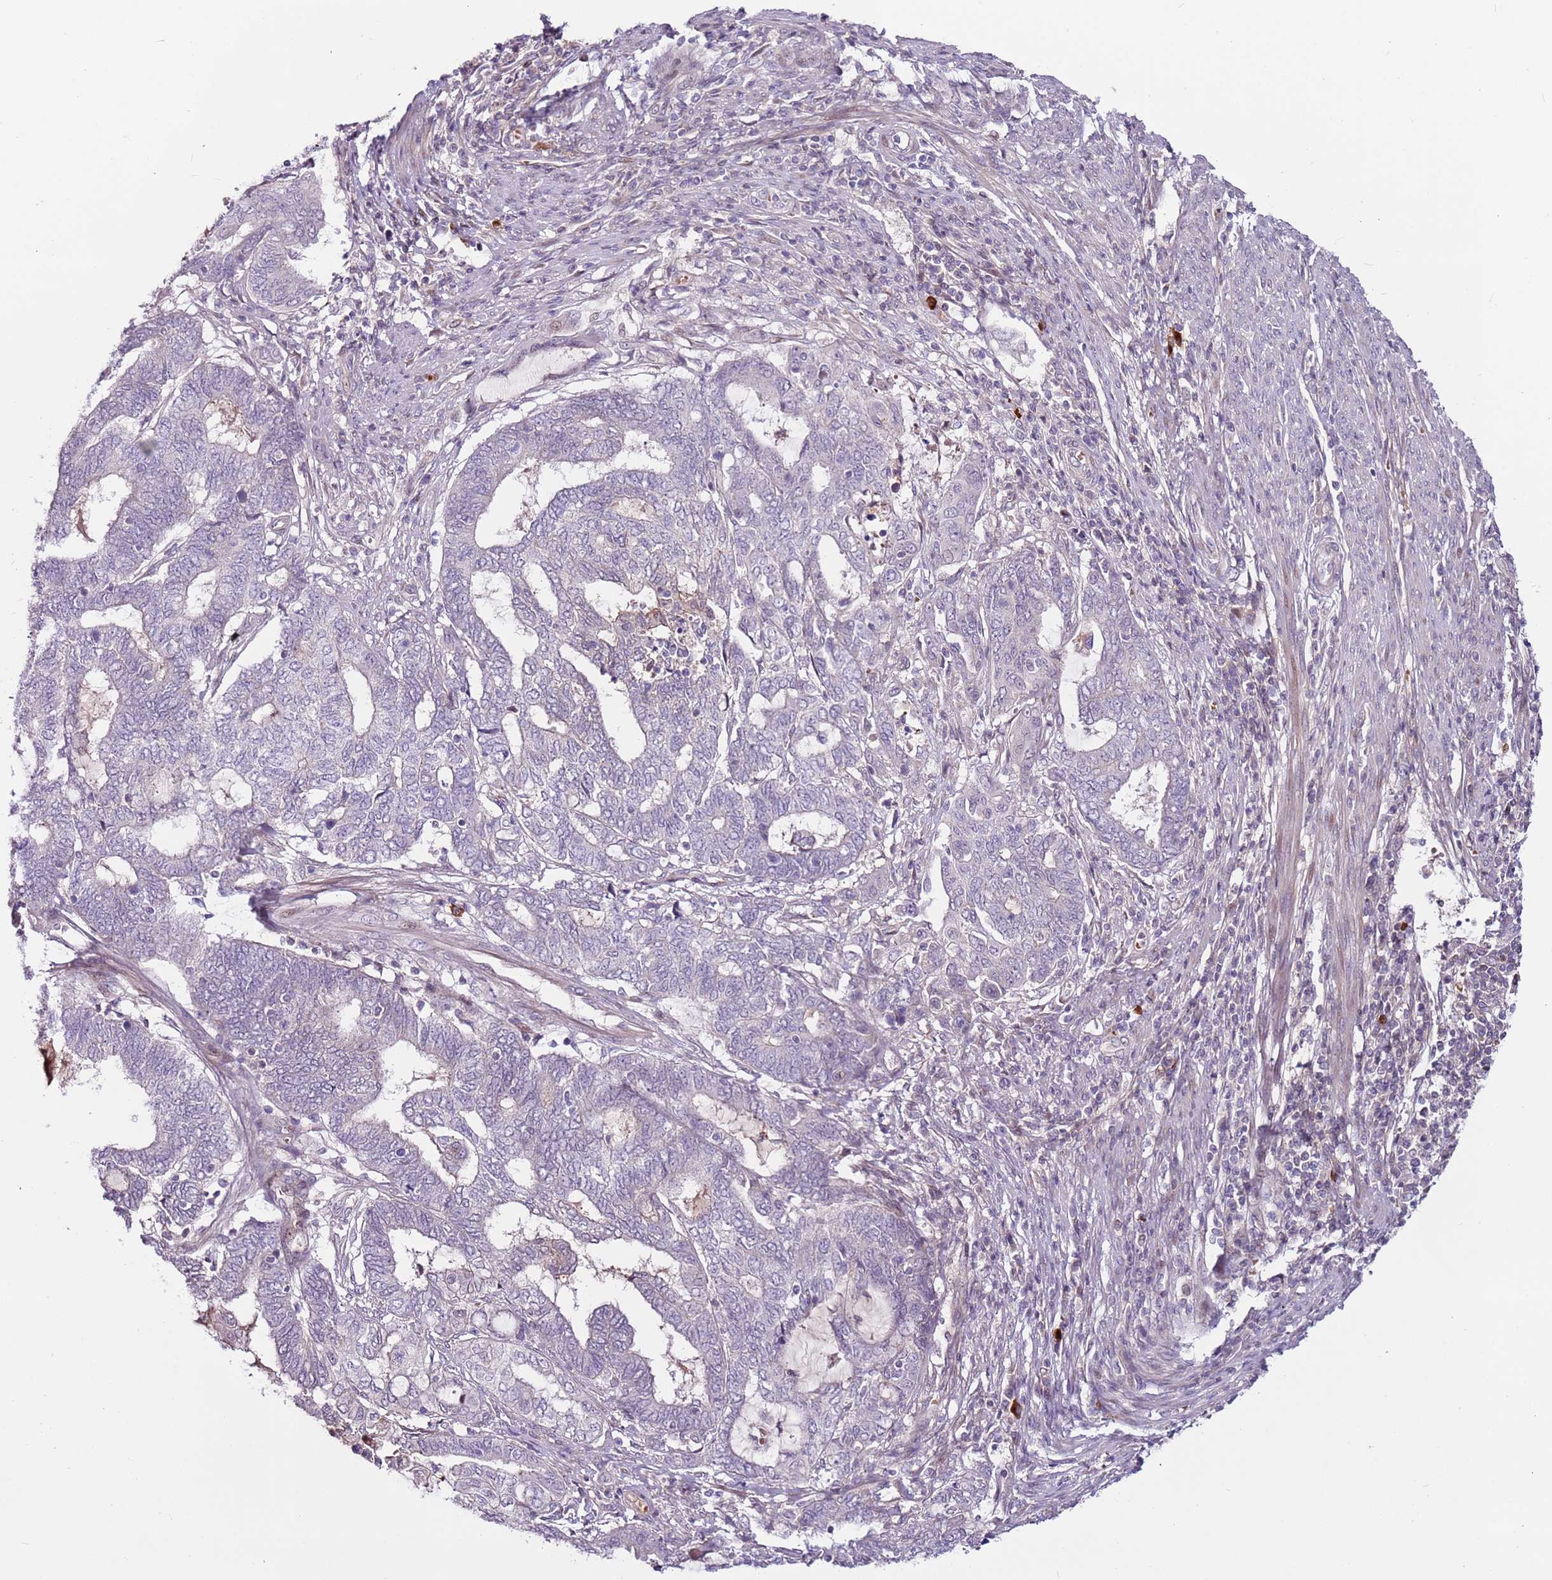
{"staining": {"intensity": "negative", "quantity": "none", "location": "none"}, "tissue": "endometrial cancer", "cell_type": "Tumor cells", "image_type": "cancer", "snomed": [{"axis": "morphology", "description": "Adenocarcinoma, NOS"}, {"axis": "topography", "description": "Uterus"}, {"axis": "topography", "description": "Endometrium"}], "caption": "Tumor cells show no significant protein staining in endometrial adenocarcinoma.", "gene": "MTG2", "patient": {"sex": "female", "age": 70}}